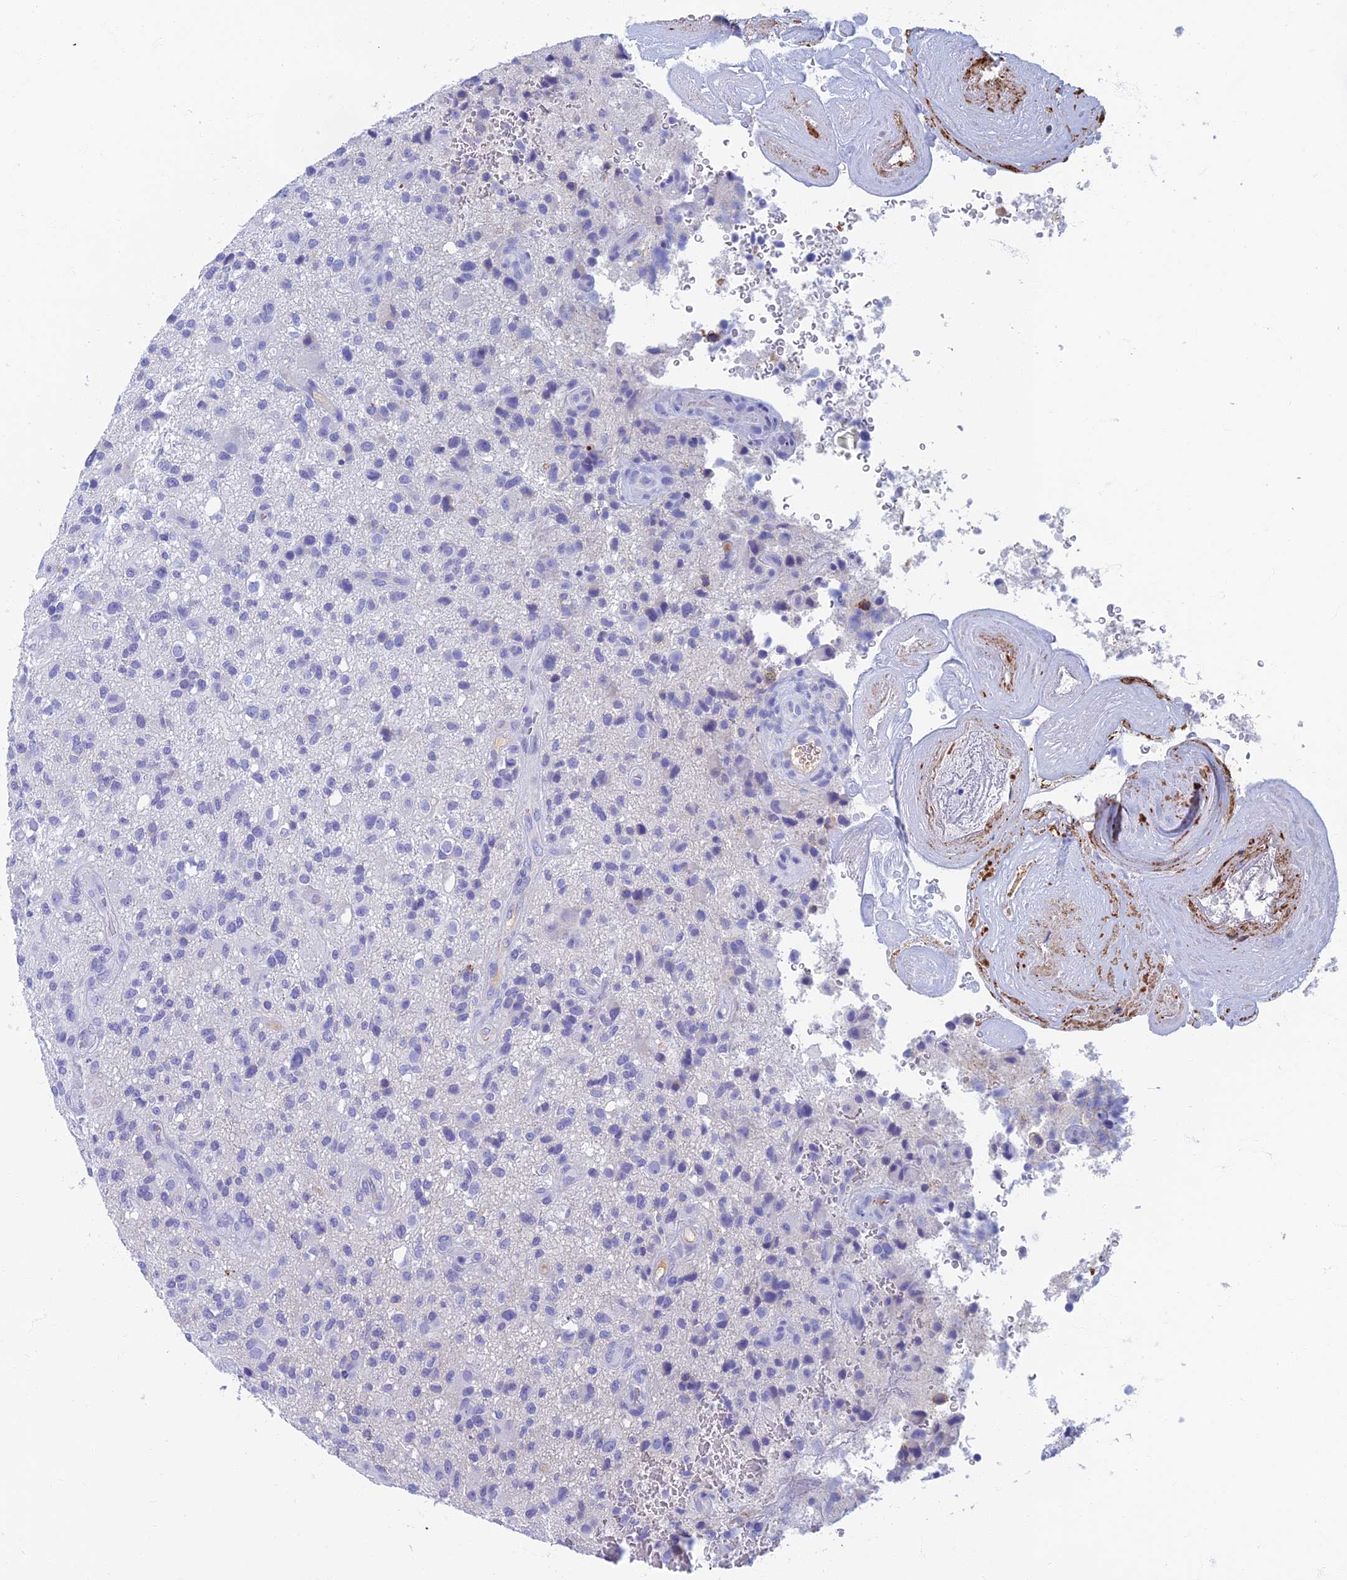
{"staining": {"intensity": "negative", "quantity": "none", "location": "none"}, "tissue": "glioma", "cell_type": "Tumor cells", "image_type": "cancer", "snomed": [{"axis": "morphology", "description": "Glioma, malignant, High grade"}, {"axis": "topography", "description": "Brain"}], "caption": "A high-resolution histopathology image shows immunohistochemistry staining of malignant glioma (high-grade), which shows no significant positivity in tumor cells.", "gene": "ETFRF1", "patient": {"sex": "male", "age": 47}}